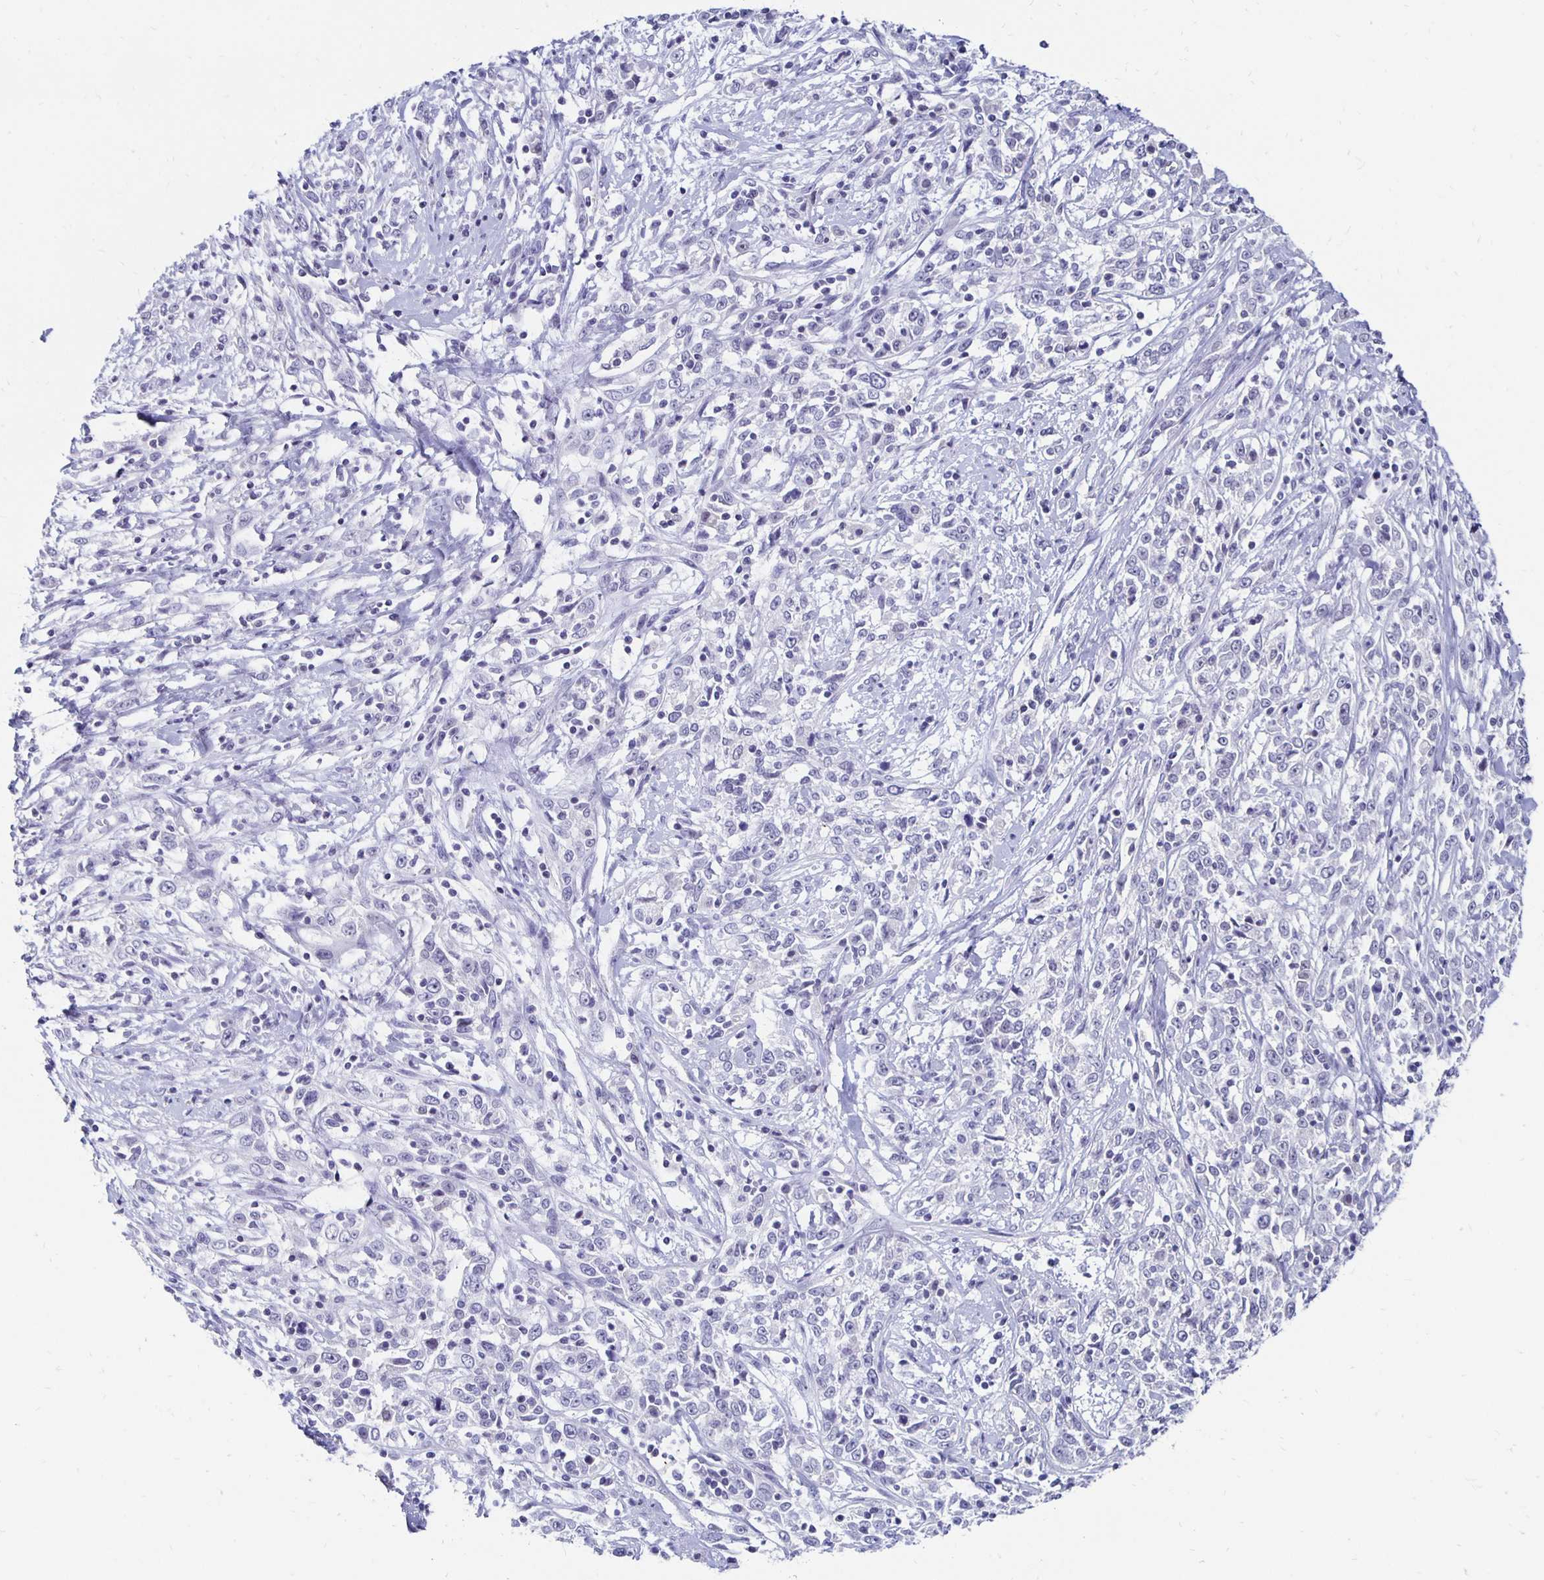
{"staining": {"intensity": "negative", "quantity": "none", "location": "none"}, "tissue": "cervical cancer", "cell_type": "Tumor cells", "image_type": "cancer", "snomed": [{"axis": "morphology", "description": "Adenocarcinoma, NOS"}, {"axis": "topography", "description": "Cervix"}], "caption": "Immunohistochemical staining of human cervical cancer (adenocarcinoma) shows no significant expression in tumor cells.", "gene": "SYT2", "patient": {"sex": "female", "age": 40}}